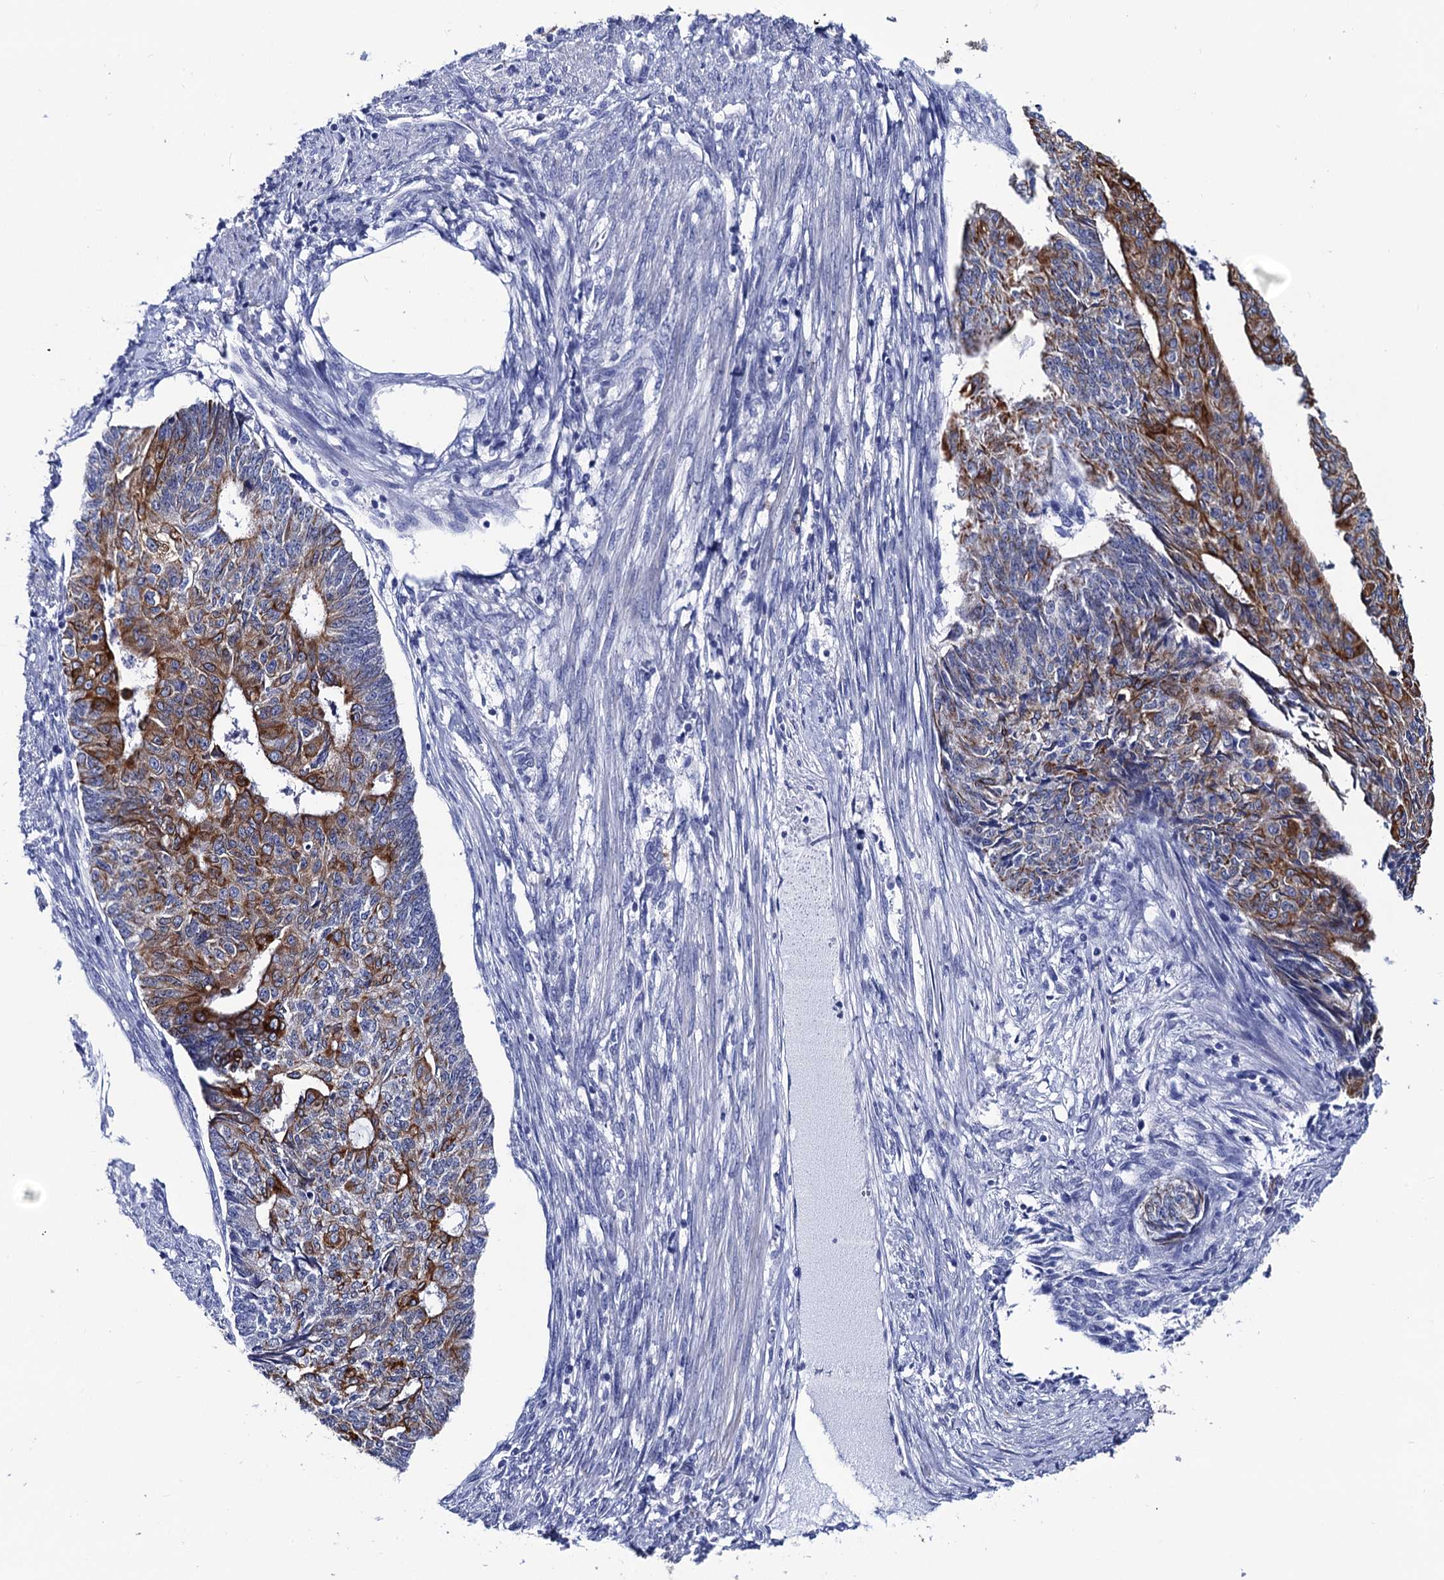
{"staining": {"intensity": "strong", "quantity": "25%-75%", "location": "cytoplasmic/membranous"}, "tissue": "endometrial cancer", "cell_type": "Tumor cells", "image_type": "cancer", "snomed": [{"axis": "morphology", "description": "Adenocarcinoma, NOS"}, {"axis": "topography", "description": "Endometrium"}], "caption": "A high-resolution image shows immunohistochemistry staining of adenocarcinoma (endometrial), which displays strong cytoplasmic/membranous staining in approximately 25%-75% of tumor cells.", "gene": "RAB3IP", "patient": {"sex": "female", "age": 32}}